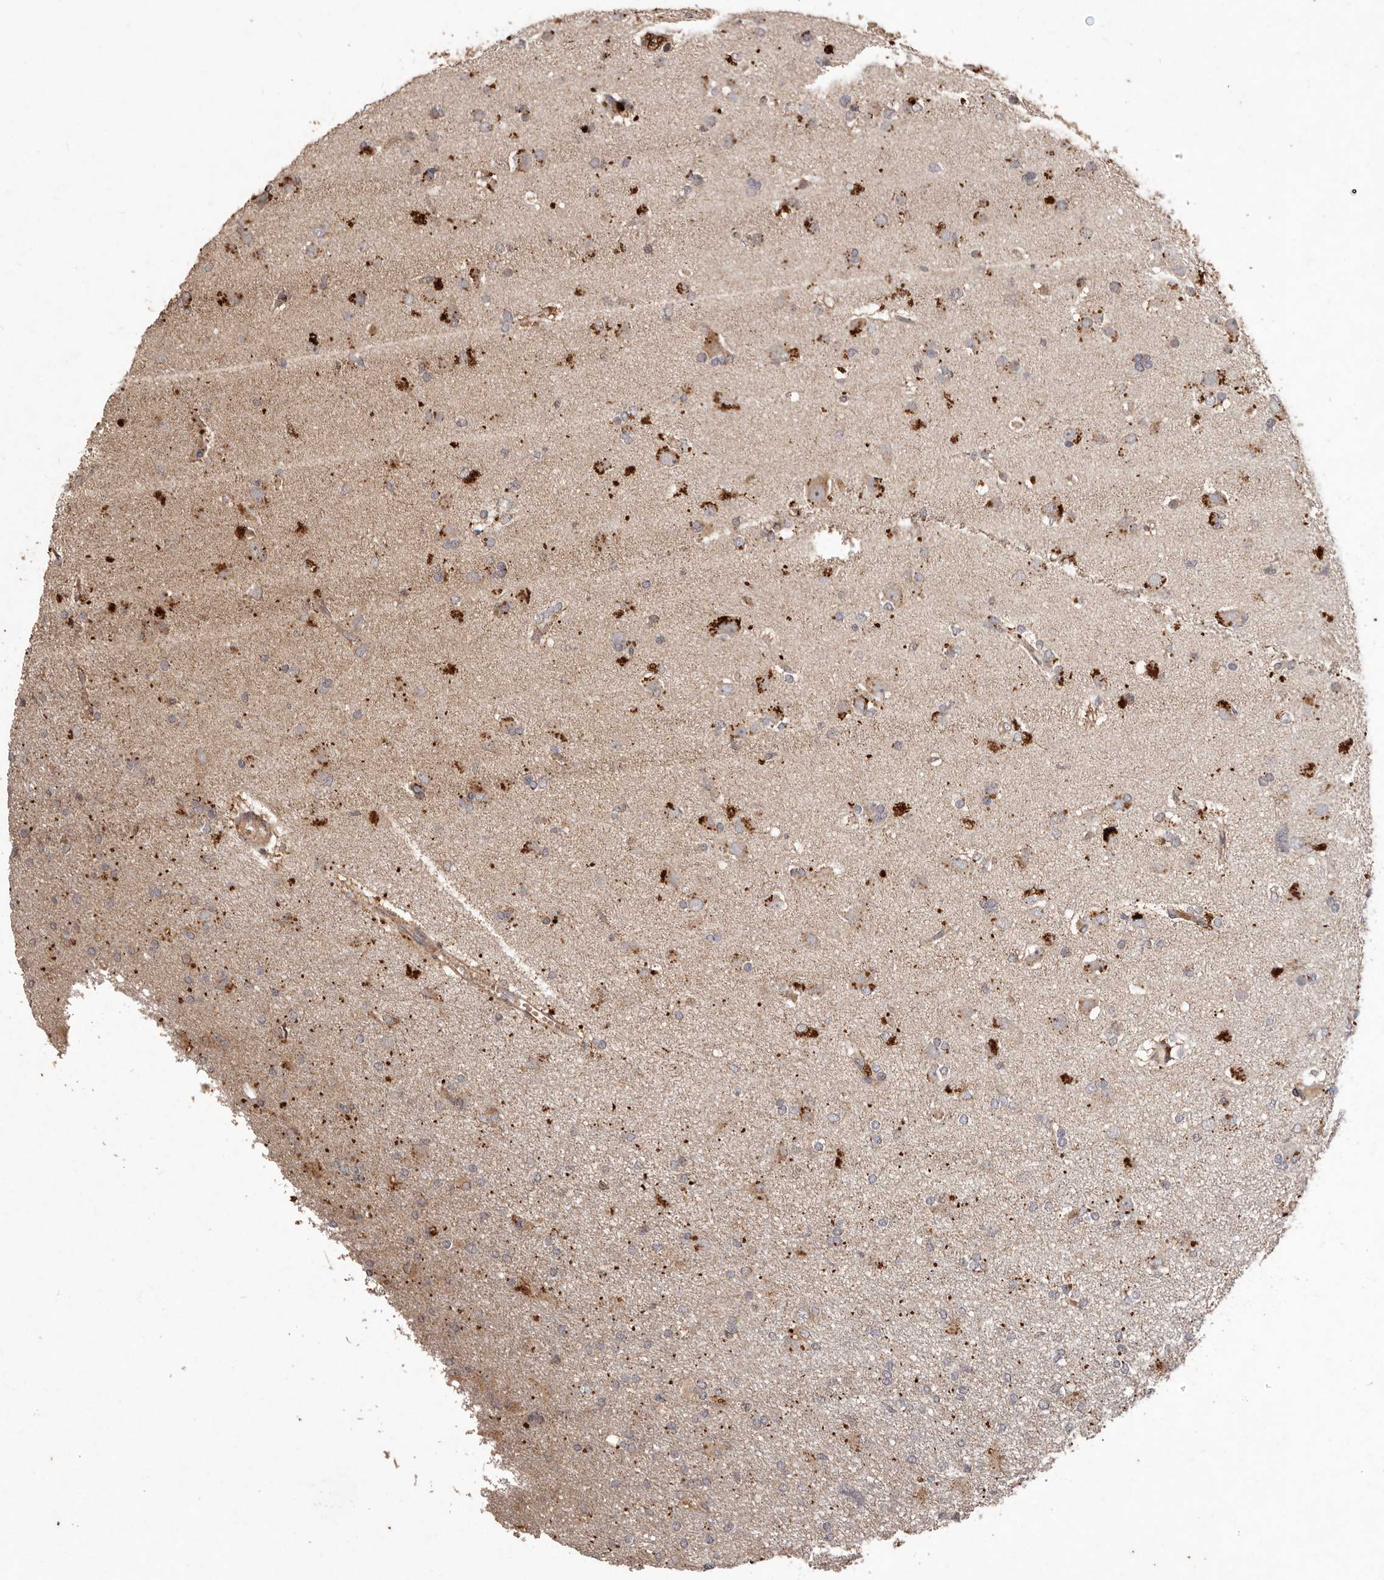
{"staining": {"intensity": "weak", "quantity": ">75%", "location": "cytoplasmic/membranous"}, "tissue": "glioma", "cell_type": "Tumor cells", "image_type": "cancer", "snomed": [{"axis": "morphology", "description": "Glioma, malignant, High grade"}, {"axis": "topography", "description": "Brain"}], "caption": "Immunohistochemistry (IHC) of malignant high-grade glioma reveals low levels of weak cytoplasmic/membranous expression in about >75% of tumor cells.", "gene": "PLOD2", "patient": {"sex": "female", "age": 59}}